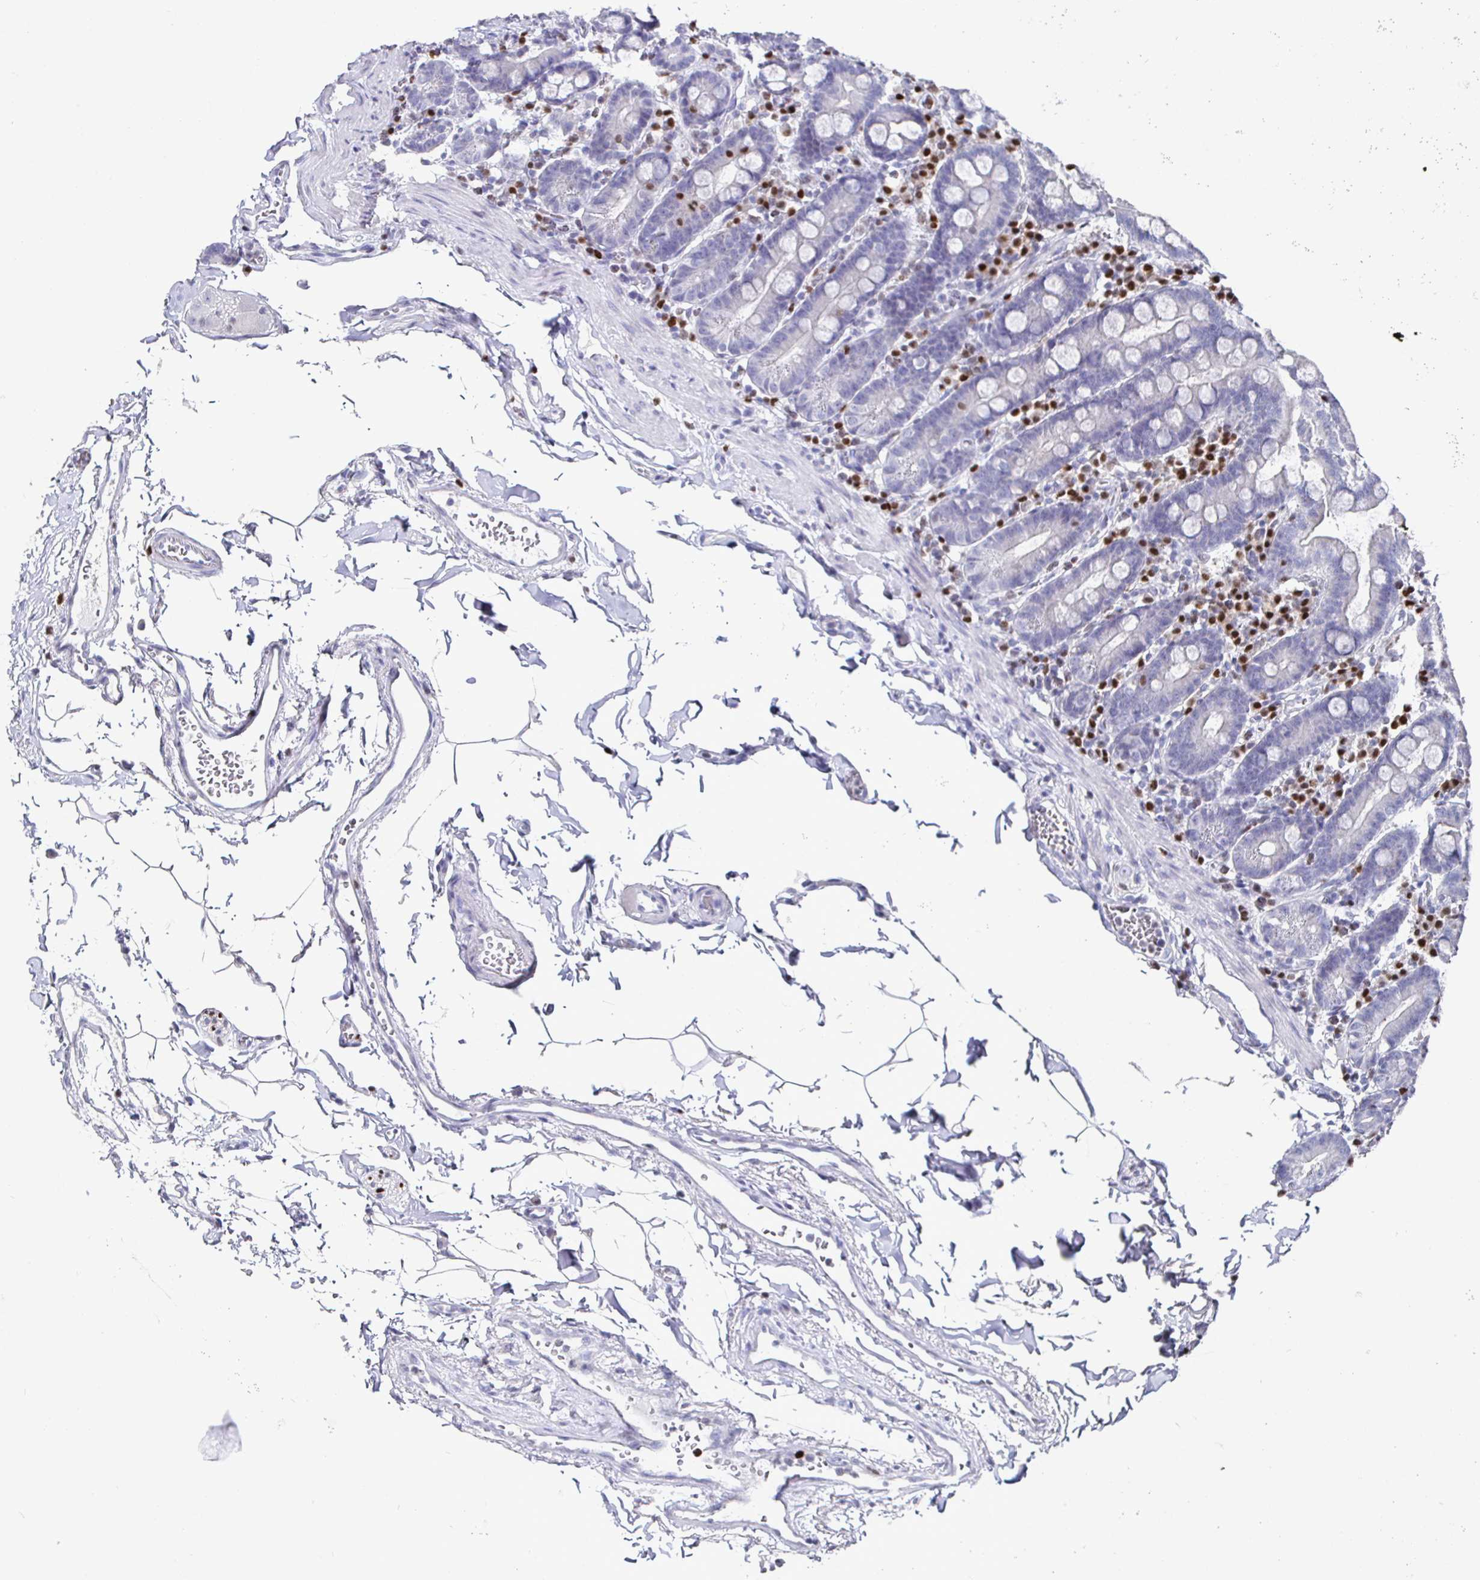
{"staining": {"intensity": "negative", "quantity": "none", "location": "none"}, "tissue": "duodenum", "cell_type": "Glandular cells", "image_type": "normal", "snomed": [{"axis": "morphology", "description": "Normal tissue, NOS"}, {"axis": "topography", "description": "Pancreas"}, {"axis": "topography", "description": "Duodenum"}], "caption": "Duodenum was stained to show a protein in brown. There is no significant positivity in glandular cells. Nuclei are stained in blue.", "gene": "RUNX2", "patient": {"sex": "male", "age": 59}}